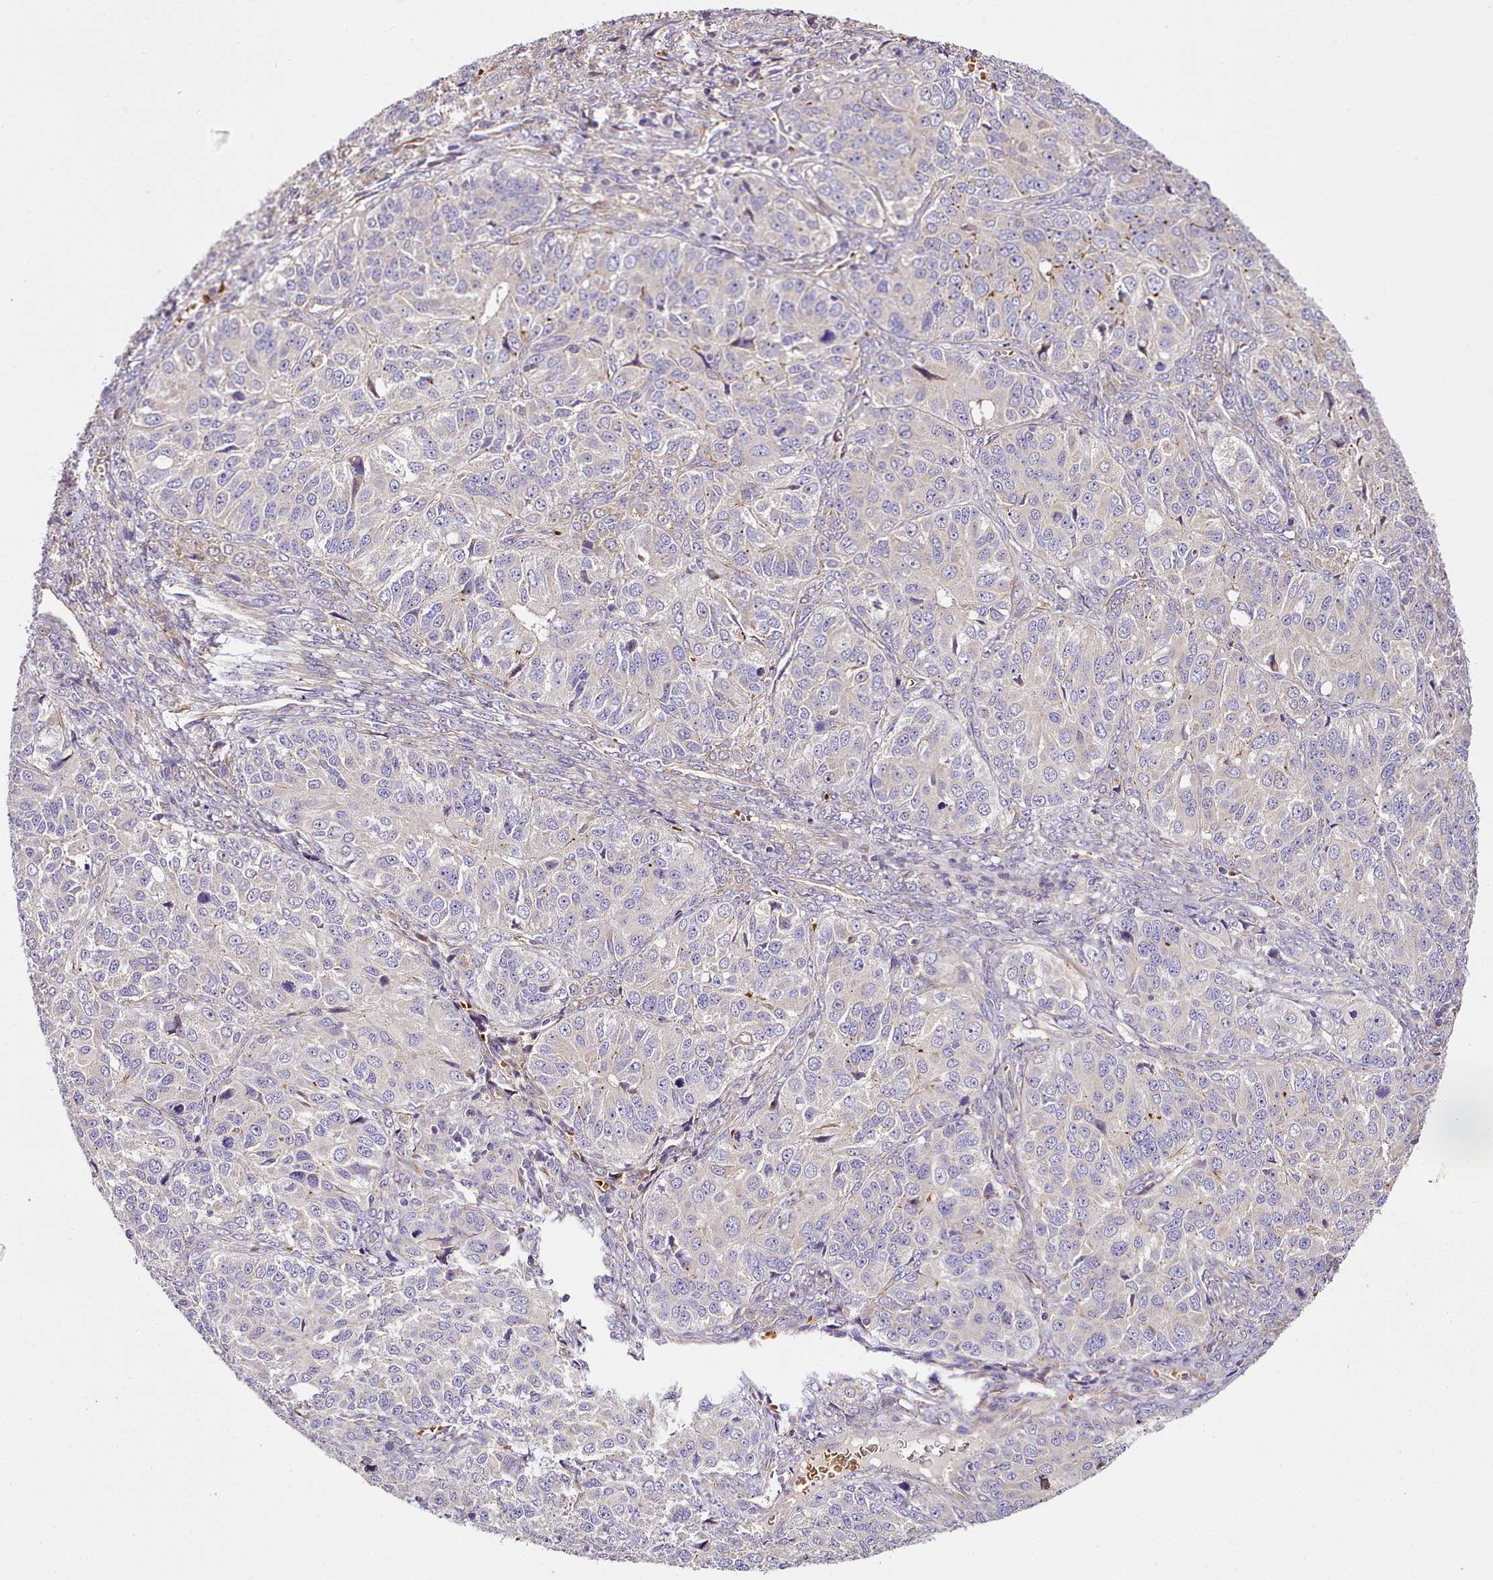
{"staining": {"intensity": "negative", "quantity": "none", "location": "none"}, "tissue": "ovarian cancer", "cell_type": "Tumor cells", "image_type": "cancer", "snomed": [{"axis": "morphology", "description": "Carcinoma, endometroid"}, {"axis": "topography", "description": "Ovary"}], "caption": "The immunohistochemistry micrograph has no significant positivity in tumor cells of ovarian endometroid carcinoma tissue.", "gene": "NBPF1", "patient": {"sex": "female", "age": 51}}